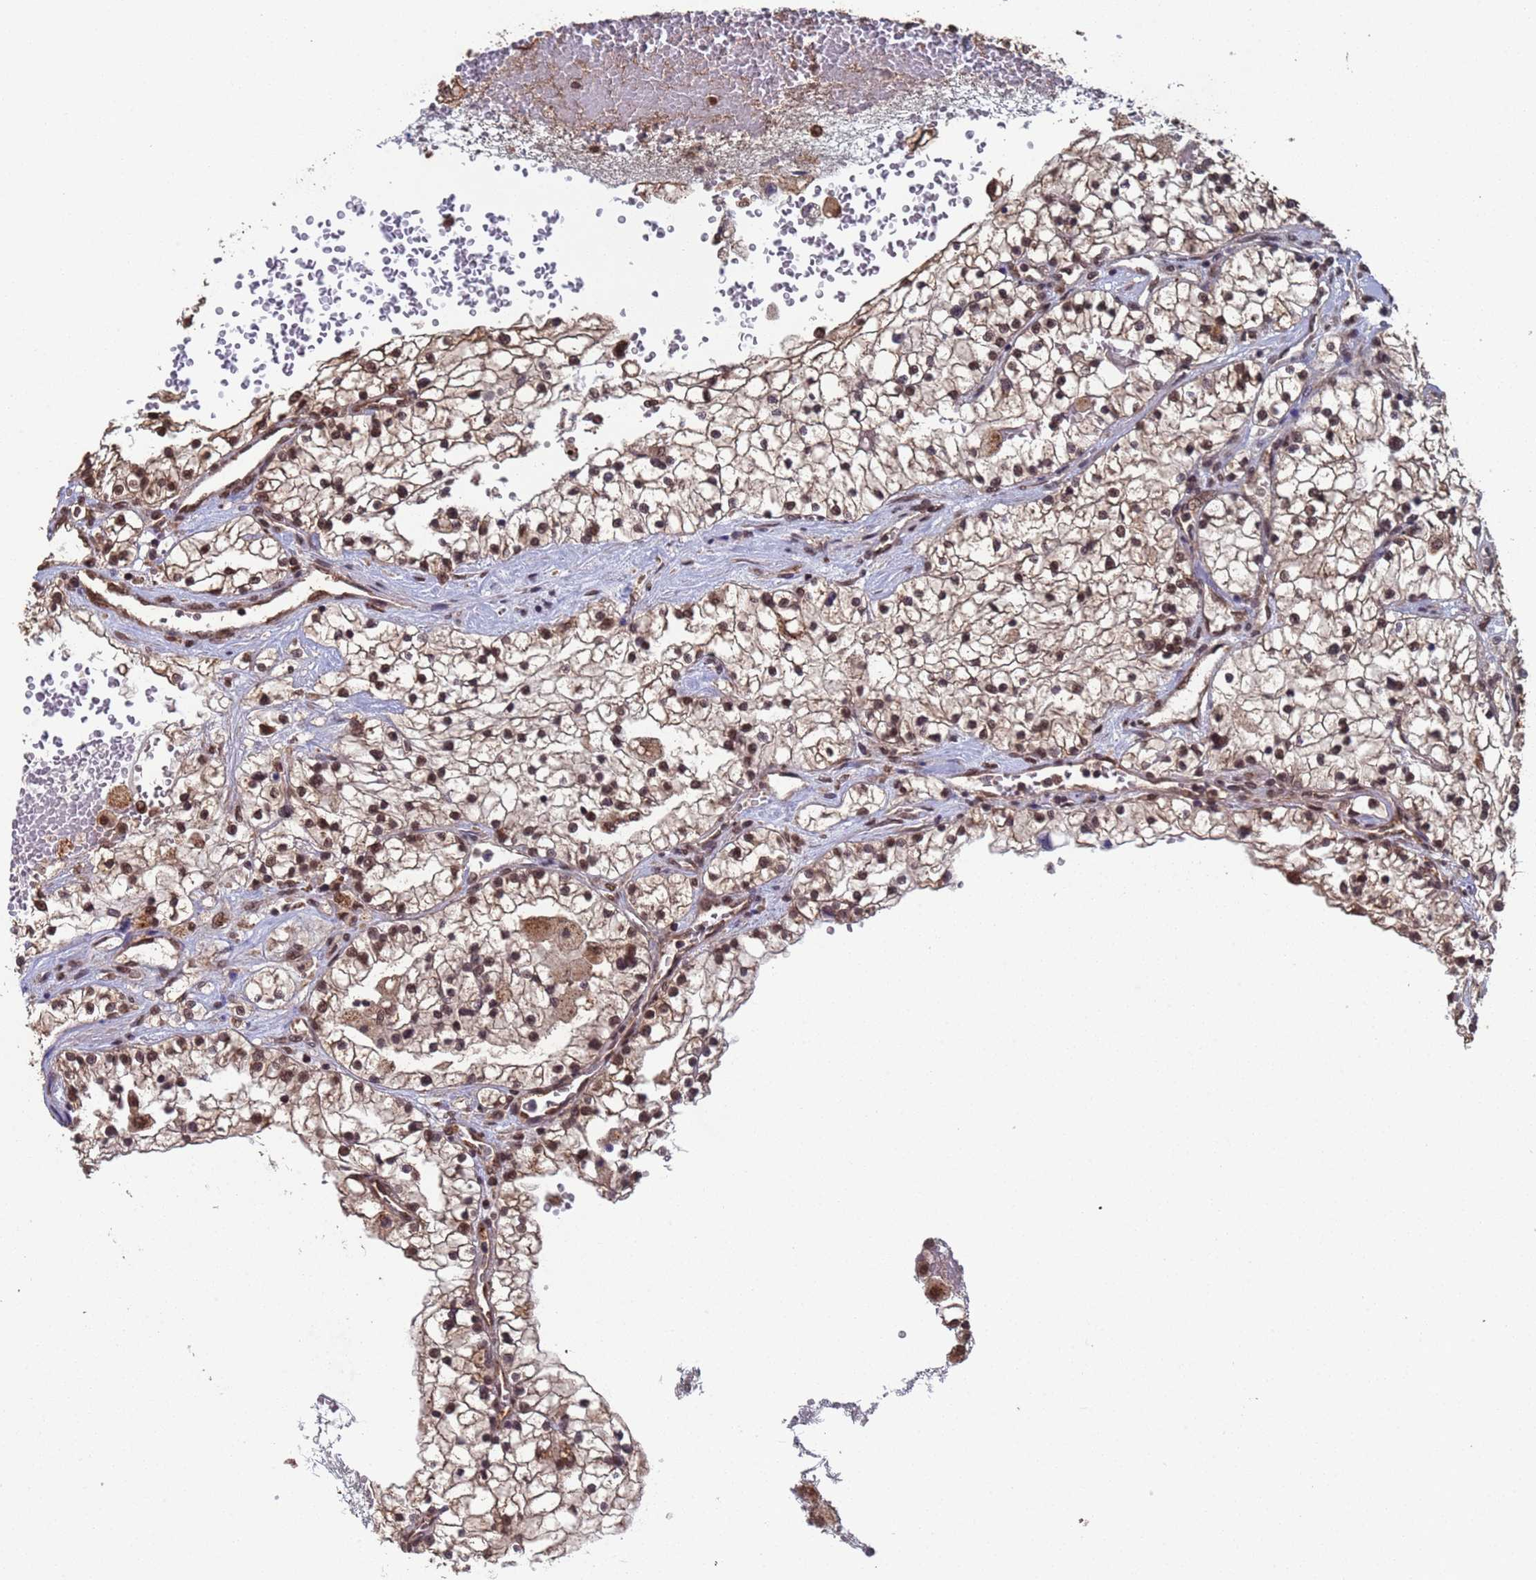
{"staining": {"intensity": "weak", "quantity": ">75%", "location": "cytoplasmic/membranous,nuclear"}, "tissue": "renal cancer", "cell_type": "Tumor cells", "image_type": "cancer", "snomed": [{"axis": "morphology", "description": "Normal tissue, NOS"}, {"axis": "morphology", "description": "Adenocarcinoma, NOS"}, {"axis": "topography", "description": "Kidney"}], "caption": "Immunohistochemical staining of human renal adenocarcinoma displays low levels of weak cytoplasmic/membranous and nuclear staining in about >75% of tumor cells.", "gene": "FUBP3", "patient": {"sex": "male", "age": 68}}